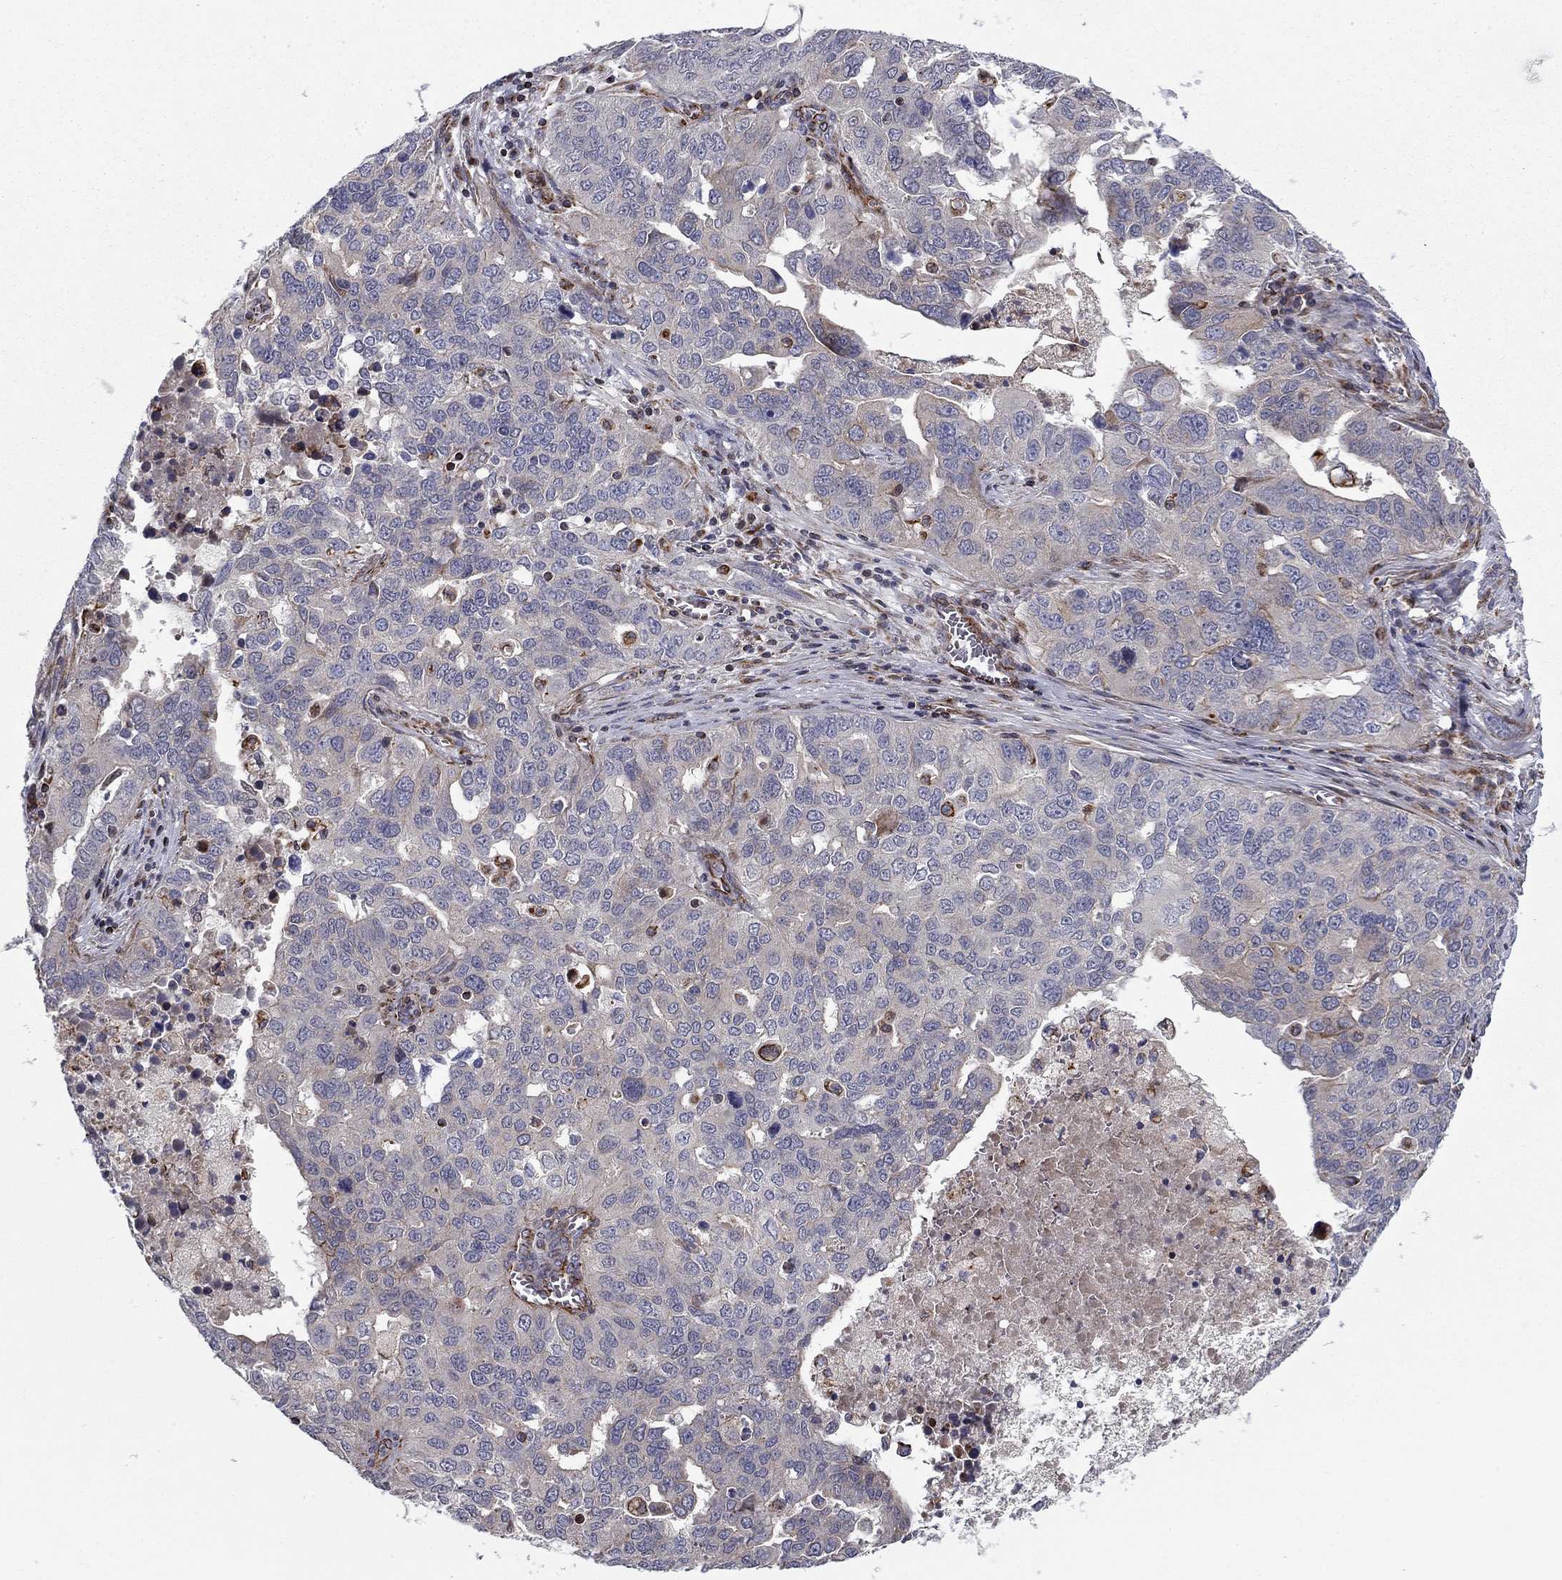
{"staining": {"intensity": "weak", "quantity": "<25%", "location": "cytoplasmic/membranous"}, "tissue": "ovarian cancer", "cell_type": "Tumor cells", "image_type": "cancer", "snomed": [{"axis": "morphology", "description": "Carcinoma, endometroid"}, {"axis": "topography", "description": "Soft tissue"}, {"axis": "topography", "description": "Ovary"}], "caption": "Tumor cells show no significant protein expression in ovarian endometroid carcinoma.", "gene": "CLSTN1", "patient": {"sex": "female", "age": 52}}